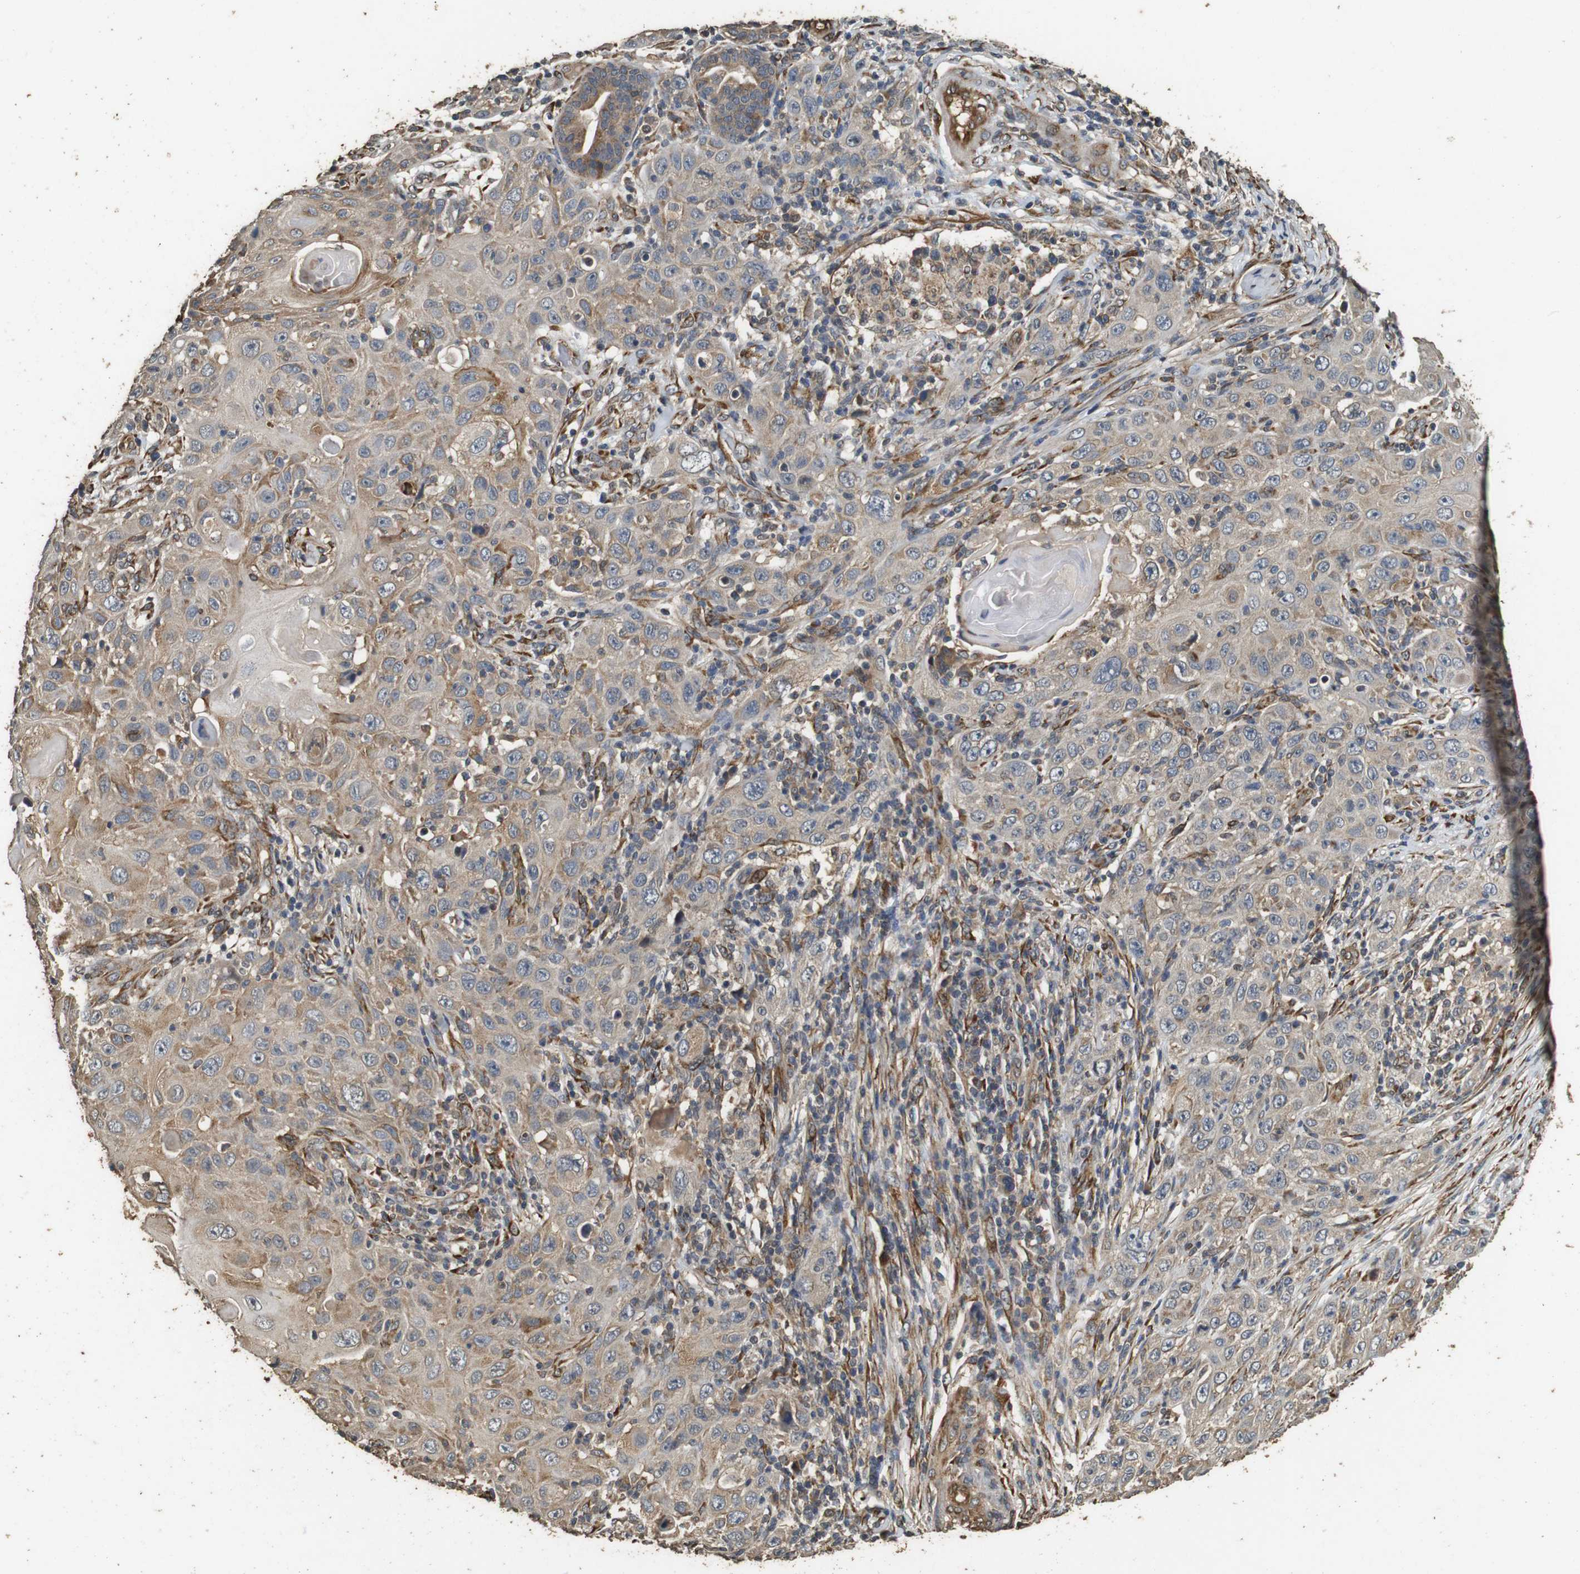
{"staining": {"intensity": "weak", "quantity": ">75%", "location": "cytoplasmic/membranous"}, "tissue": "skin cancer", "cell_type": "Tumor cells", "image_type": "cancer", "snomed": [{"axis": "morphology", "description": "Squamous cell carcinoma, NOS"}, {"axis": "topography", "description": "Skin"}], "caption": "Tumor cells demonstrate weak cytoplasmic/membranous staining in about >75% of cells in skin cancer (squamous cell carcinoma).", "gene": "CNPY4", "patient": {"sex": "female", "age": 88}}